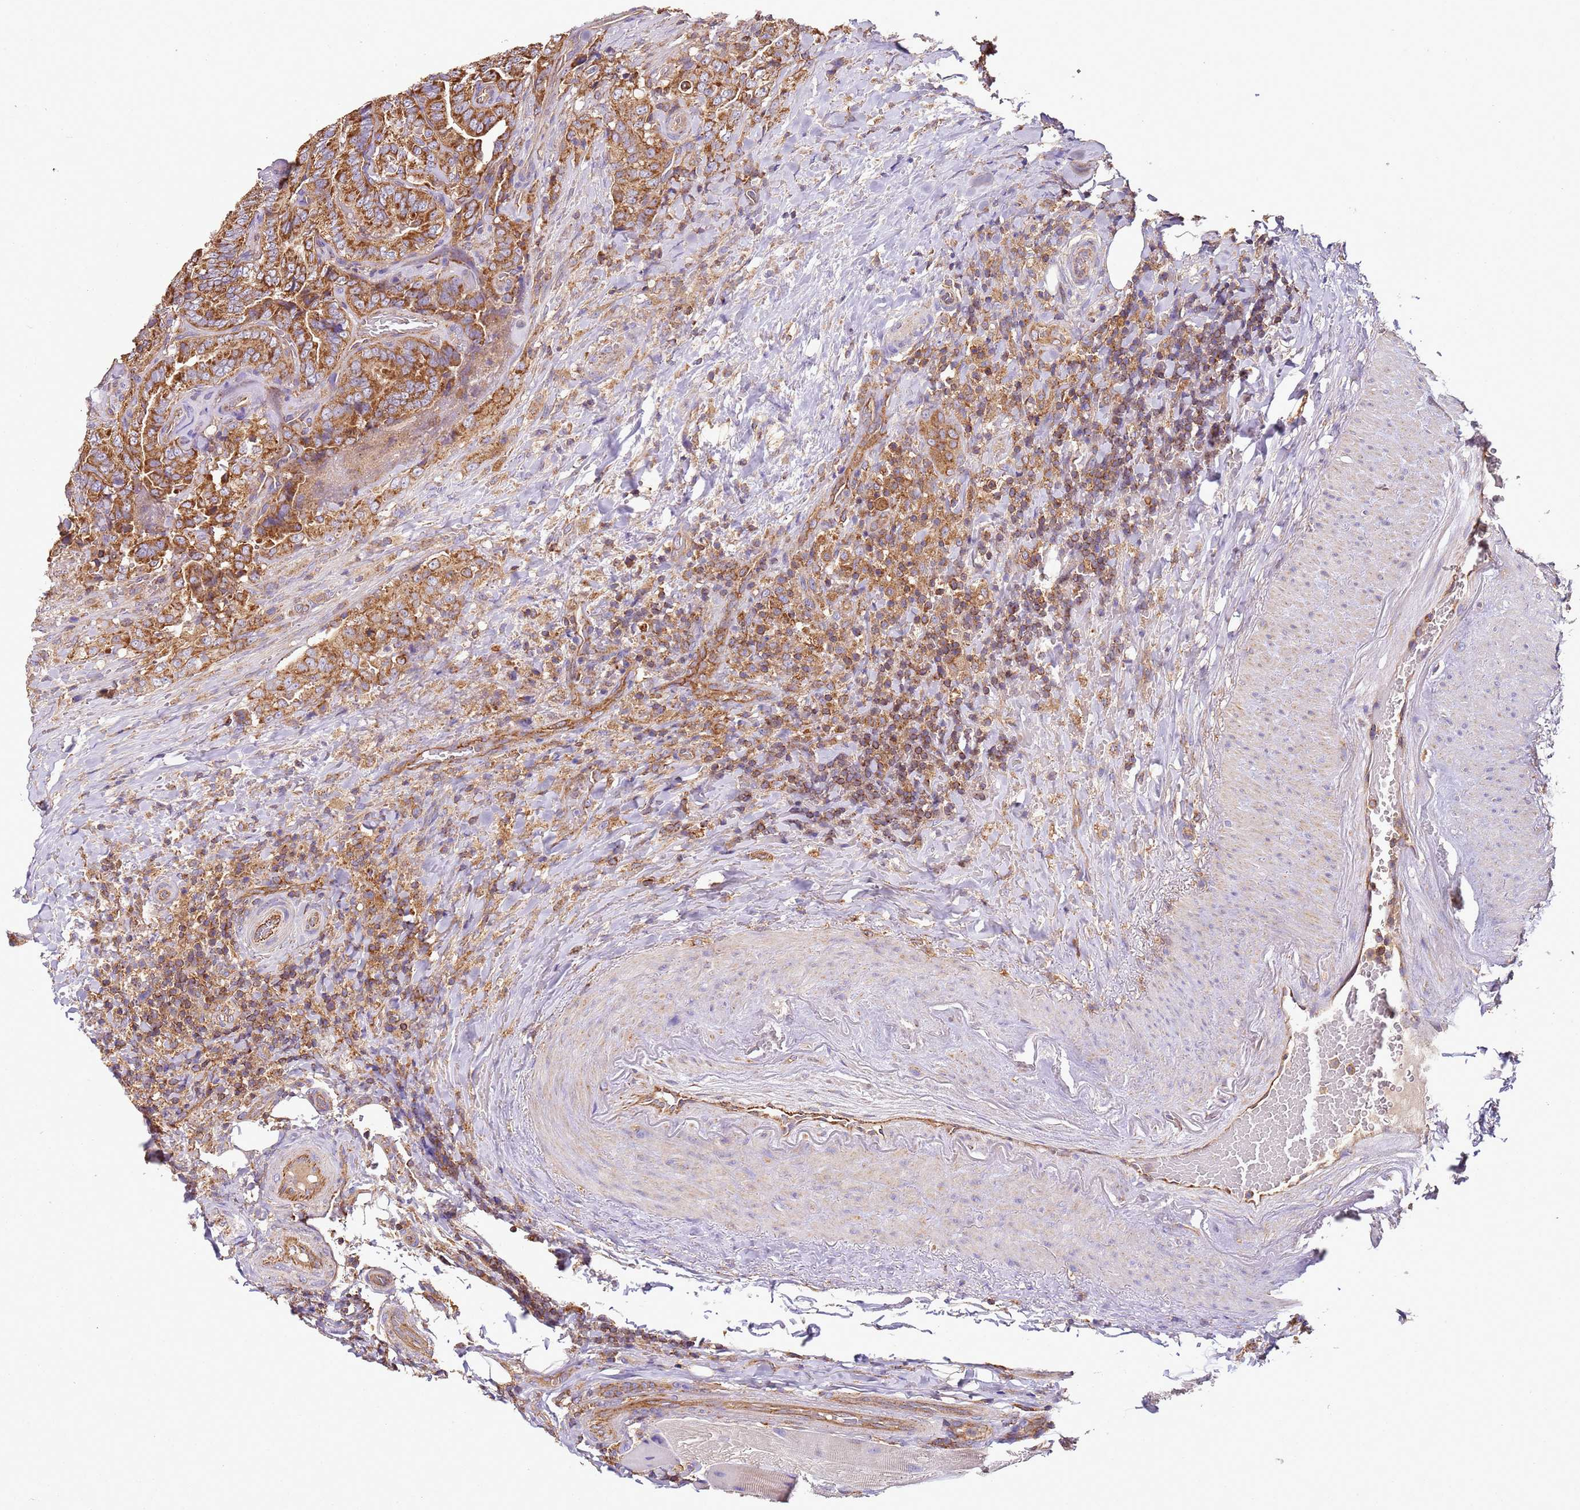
{"staining": {"intensity": "moderate", "quantity": ">75%", "location": "cytoplasmic/membranous"}, "tissue": "thyroid cancer", "cell_type": "Tumor cells", "image_type": "cancer", "snomed": [{"axis": "morphology", "description": "Papillary adenocarcinoma, NOS"}, {"axis": "topography", "description": "Thyroid gland"}], "caption": "Tumor cells show medium levels of moderate cytoplasmic/membranous positivity in approximately >75% of cells in human papillary adenocarcinoma (thyroid).", "gene": "RMND5A", "patient": {"sex": "male", "age": 61}}